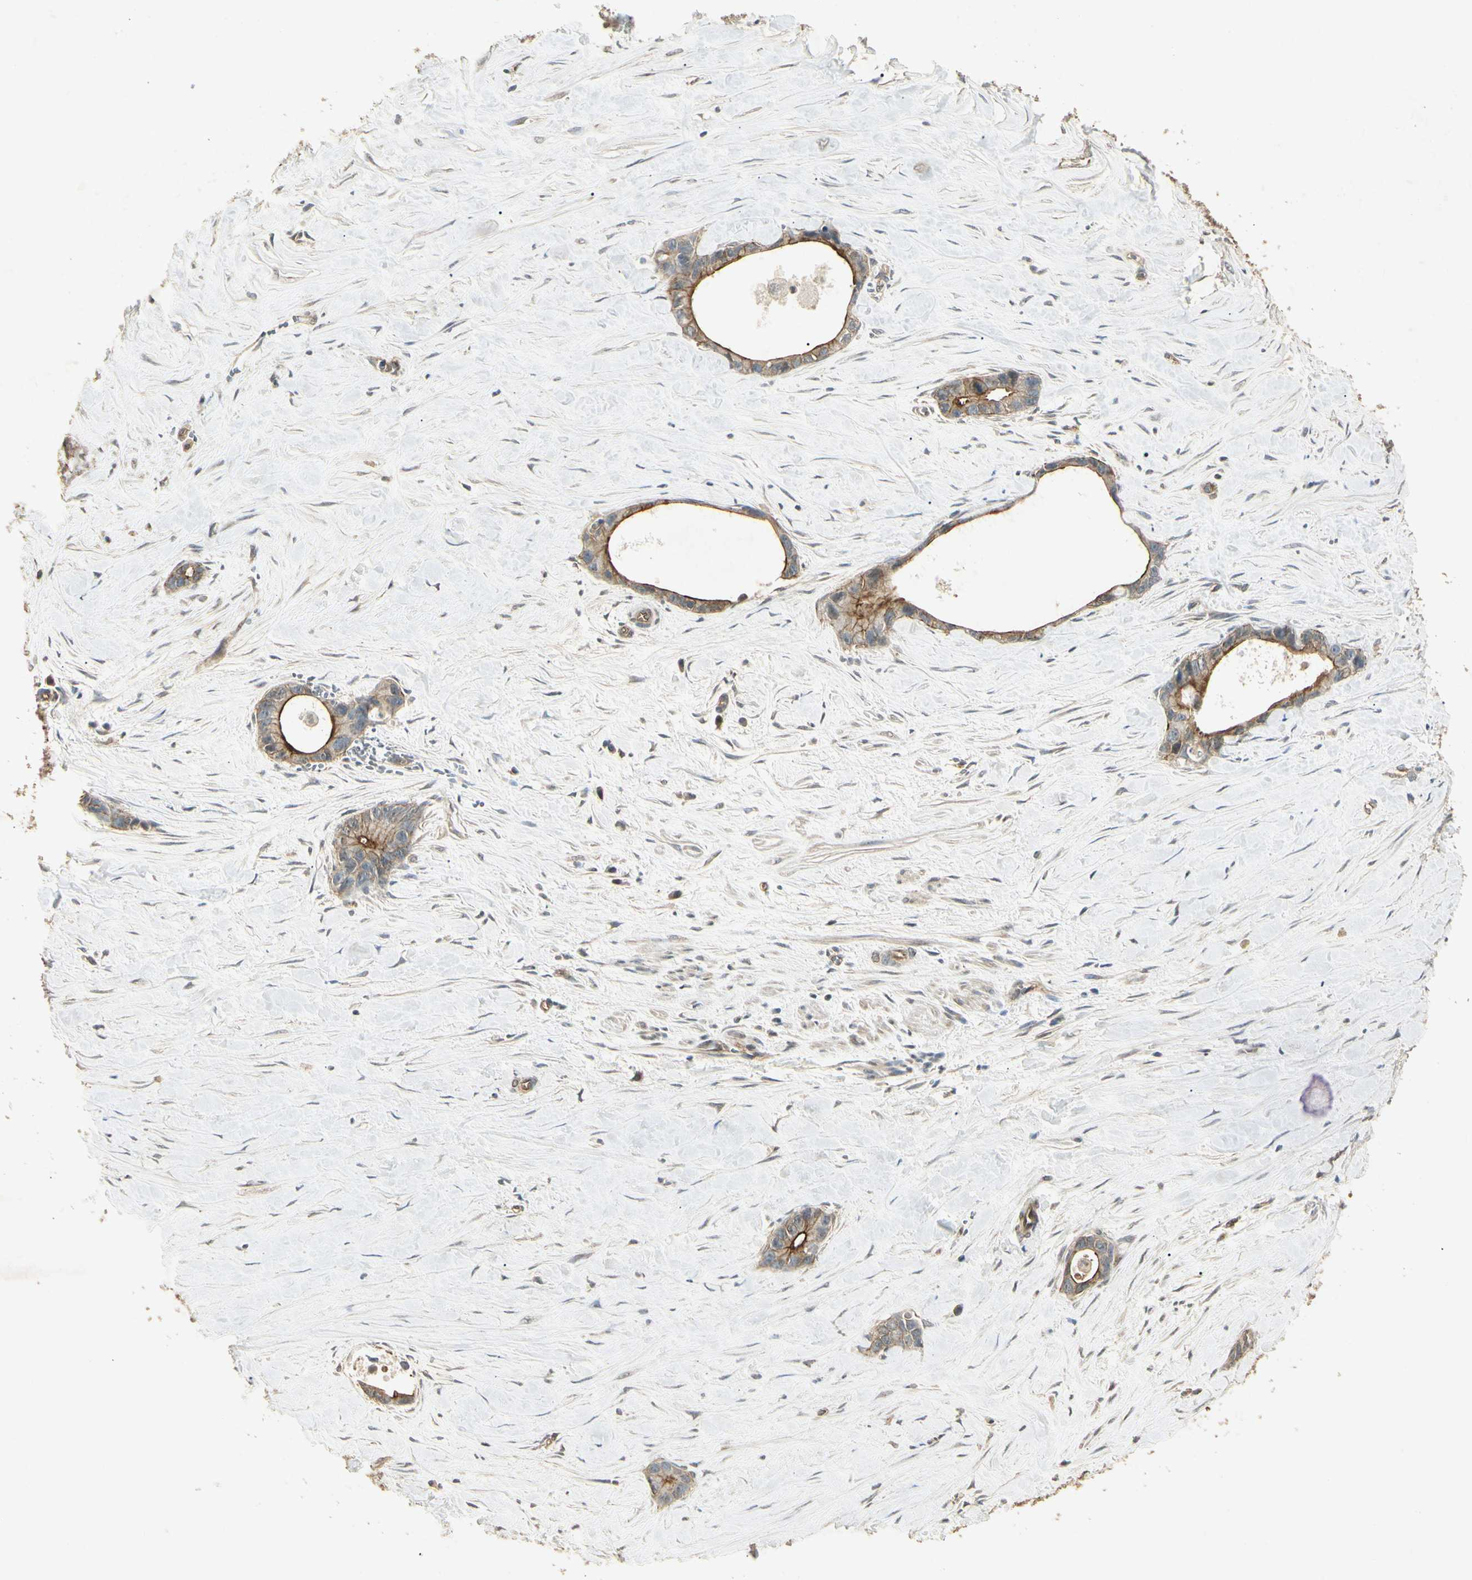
{"staining": {"intensity": "moderate", "quantity": ">75%", "location": "cytoplasmic/membranous"}, "tissue": "liver cancer", "cell_type": "Tumor cells", "image_type": "cancer", "snomed": [{"axis": "morphology", "description": "Cholangiocarcinoma"}, {"axis": "topography", "description": "Liver"}], "caption": "About >75% of tumor cells in liver cholangiocarcinoma reveal moderate cytoplasmic/membranous protein expression as visualized by brown immunohistochemical staining.", "gene": "RNF180", "patient": {"sex": "female", "age": 55}}